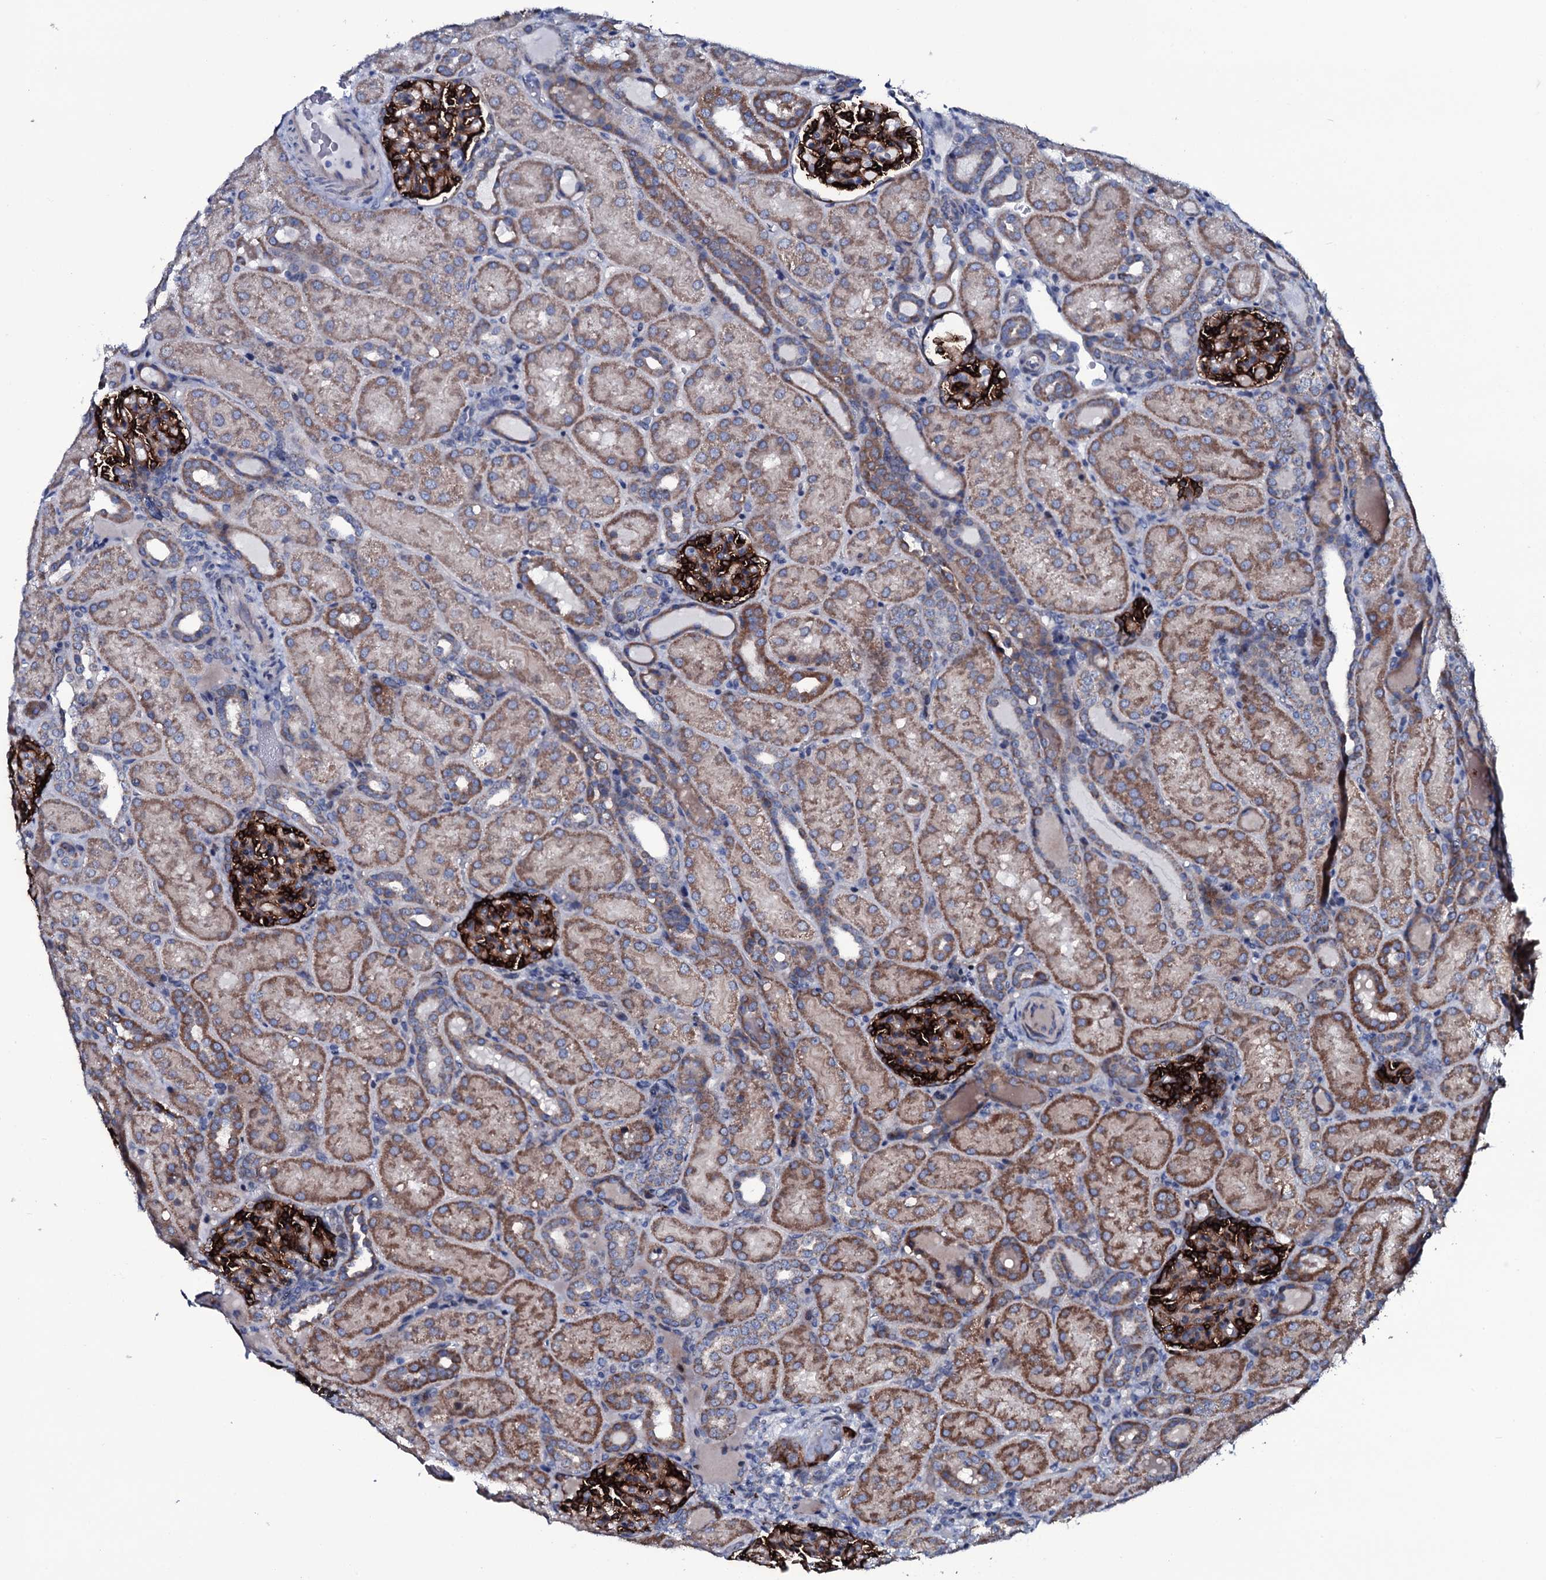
{"staining": {"intensity": "strong", "quantity": "<25%", "location": "cytoplasmic/membranous"}, "tissue": "kidney", "cell_type": "Cells in glomeruli", "image_type": "normal", "snomed": [{"axis": "morphology", "description": "Normal tissue, NOS"}, {"axis": "topography", "description": "Kidney"}], "caption": "An image of kidney stained for a protein reveals strong cytoplasmic/membranous brown staining in cells in glomeruli. (Brightfield microscopy of DAB IHC at high magnification).", "gene": "WIPF3", "patient": {"sex": "male", "age": 1}}